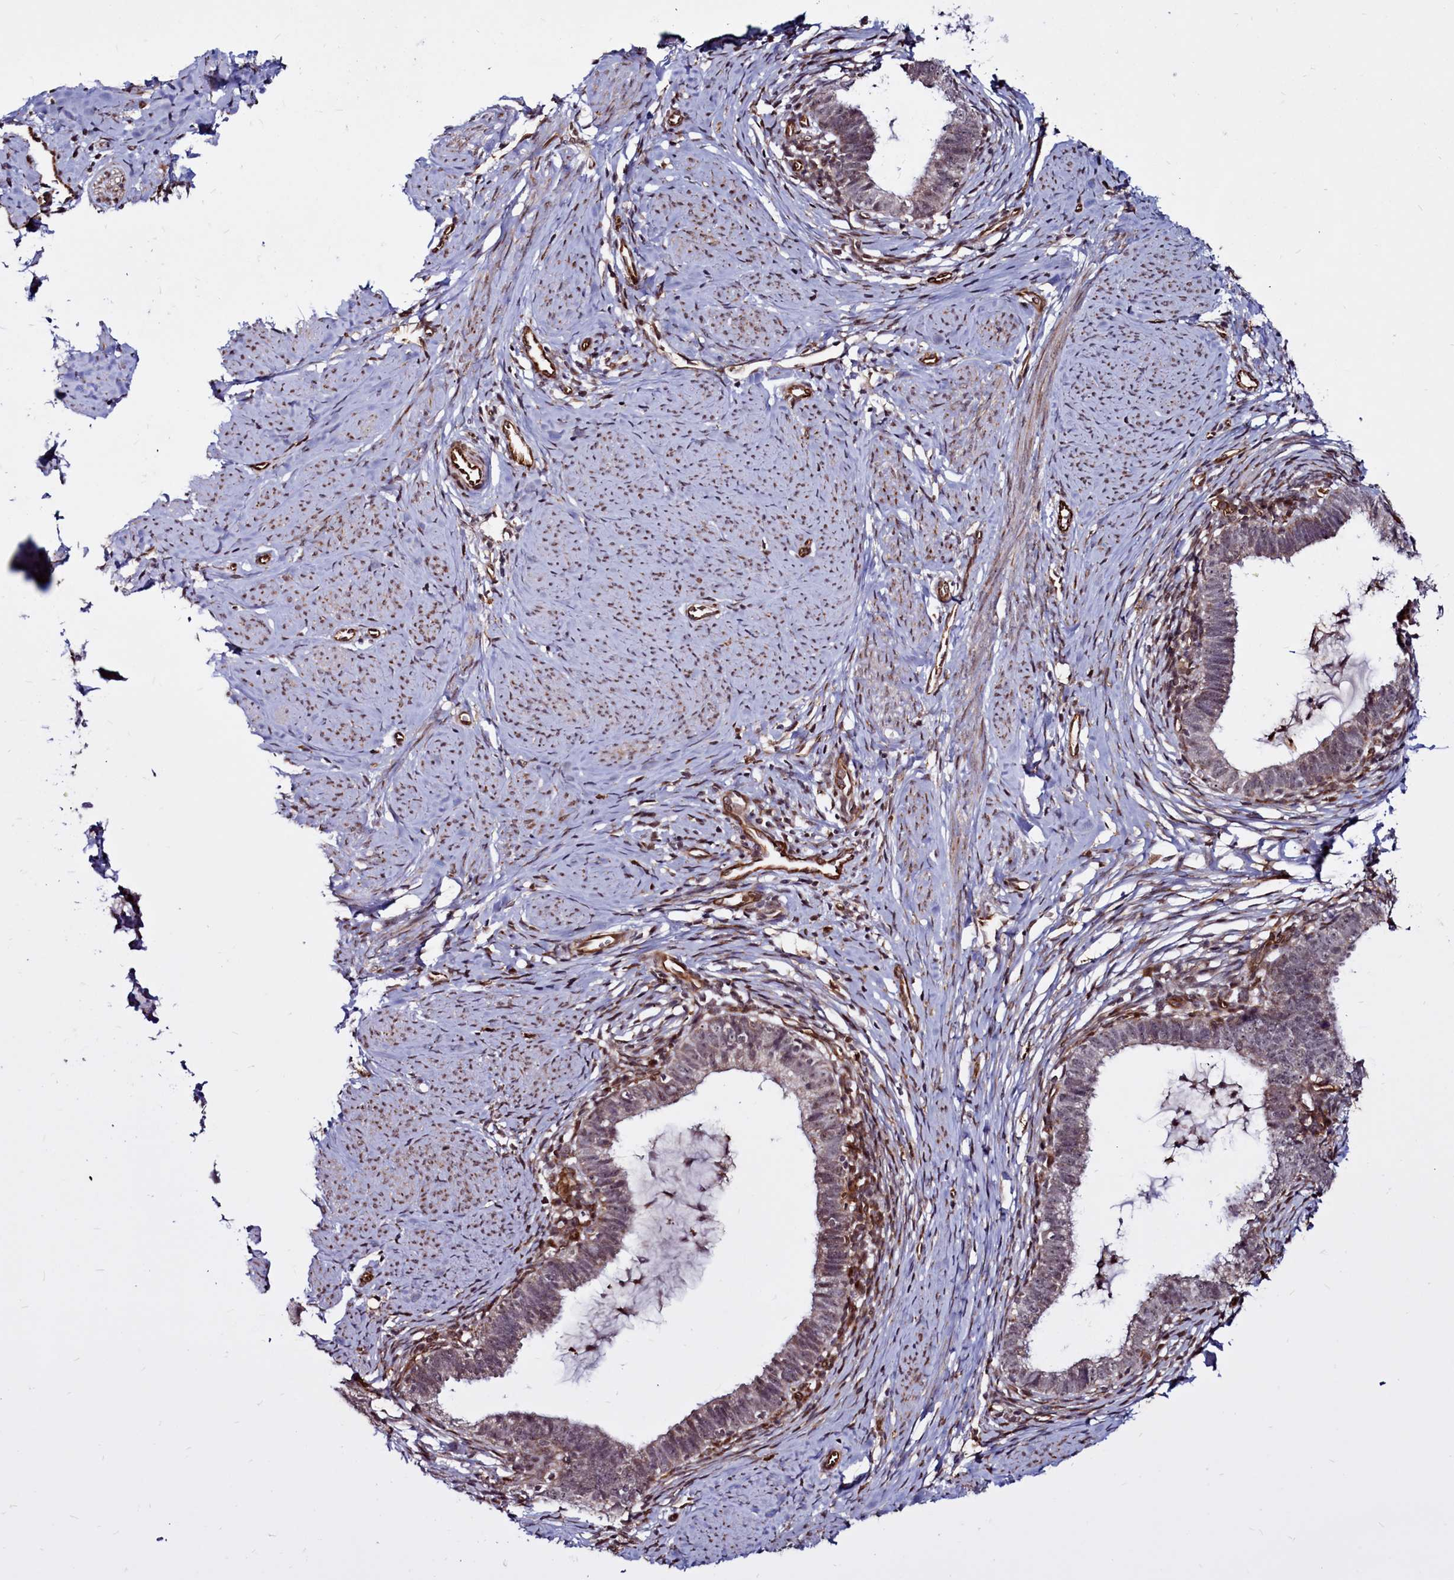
{"staining": {"intensity": "weak", "quantity": "<25%", "location": "cytoplasmic/membranous"}, "tissue": "cervical cancer", "cell_type": "Tumor cells", "image_type": "cancer", "snomed": [{"axis": "morphology", "description": "Adenocarcinoma, NOS"}, {"axis": "topography", "description": "Cervix"}], "caption": "IHC of human cervical adenocarcinoma reveals no positivity in tumor cells.", "gene": "CLK3", "patient": {"sex": "female", "age": 36}}